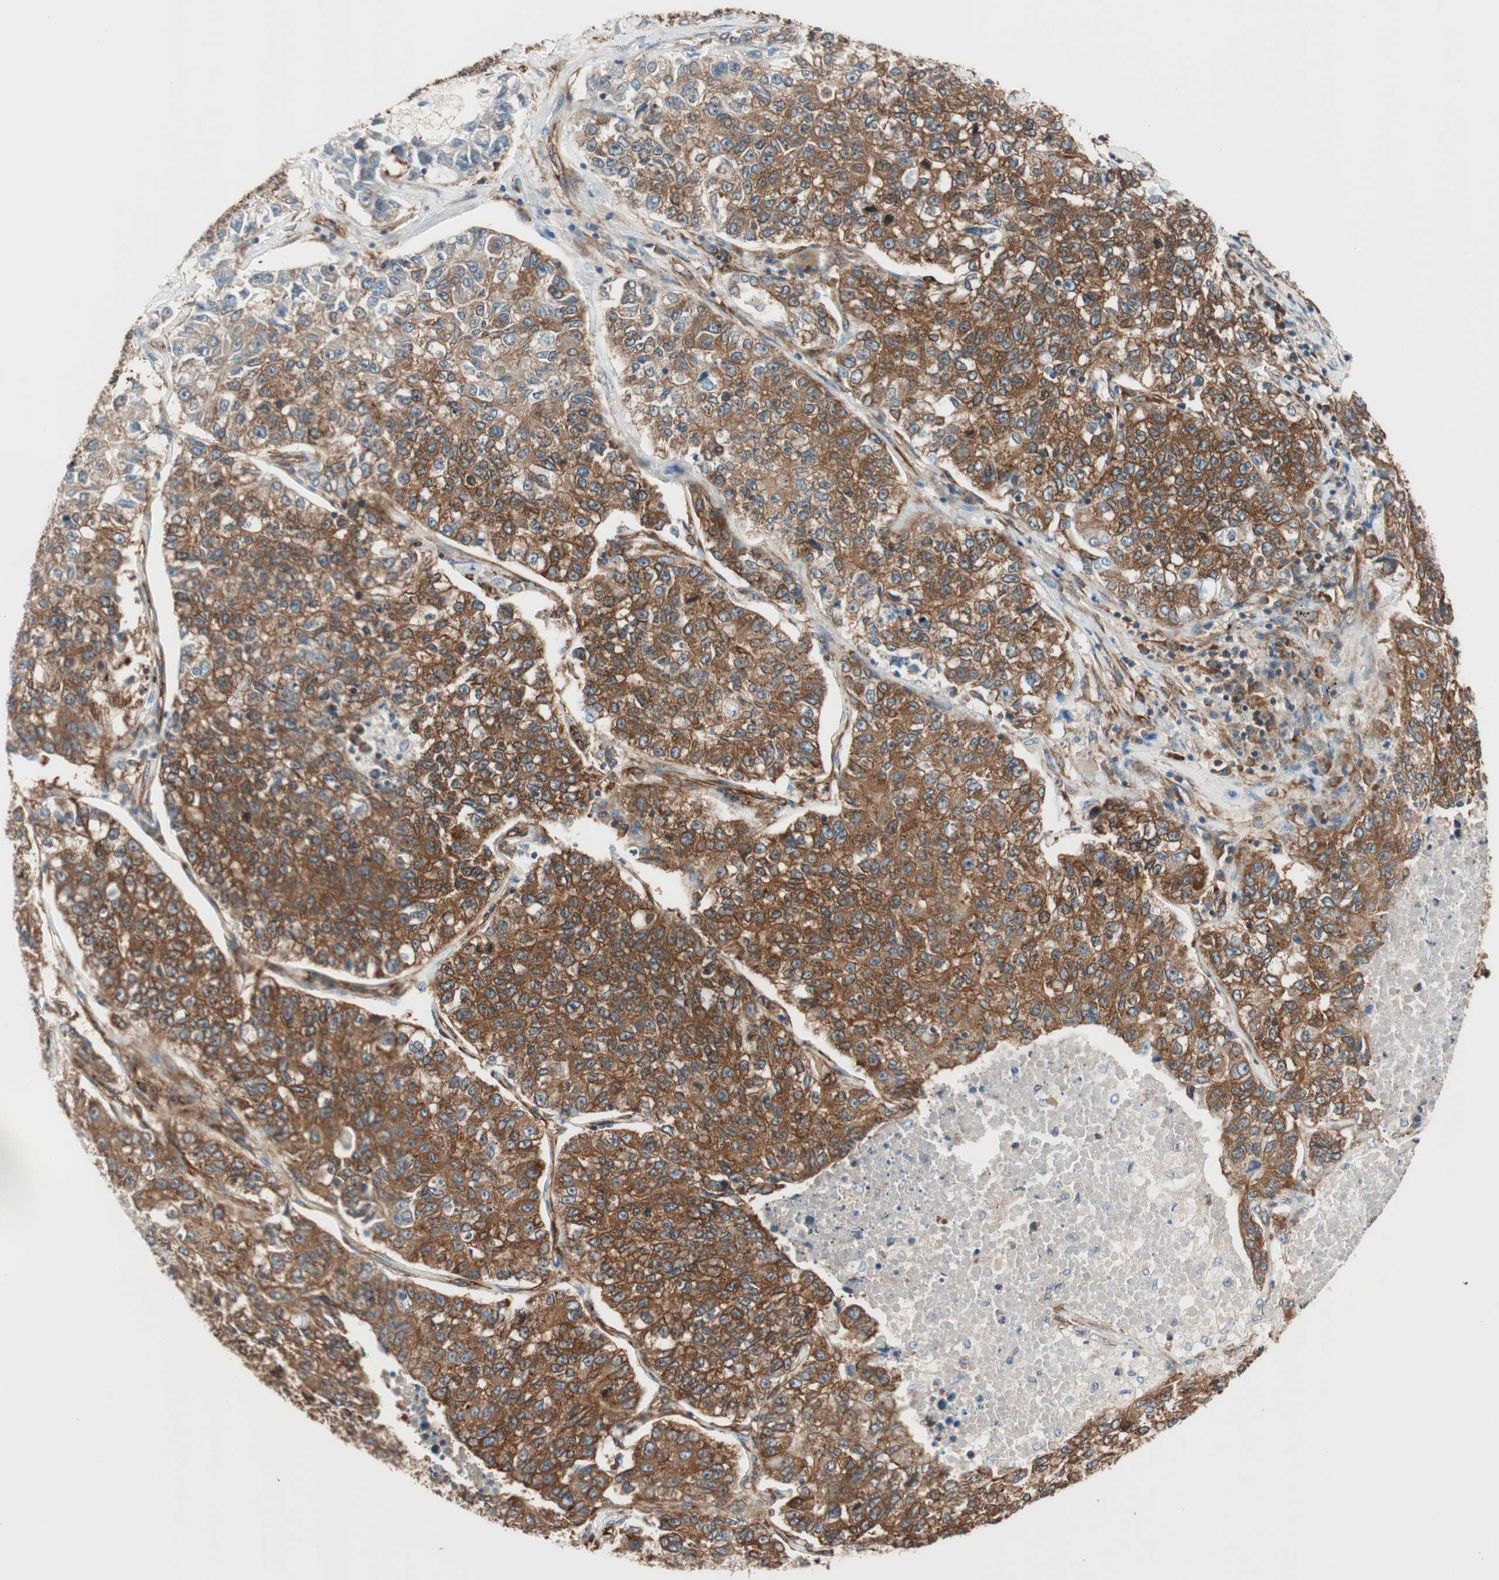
{"staining": {"intensity": "strong", "quantity": ">75%", "location": "cytoplasmic/membranous"}, "tissue": "lung cancer", "cell_type": "Tumor cells", "image_type": "cancer", "snomed": [{"axis": "morphology", "description": "Adenocarcinoma, NOS"}, {"axis": "topography", "description": "Lung"}], "caption": "Lung cancer (adenocarcinoma) tissue reveals strong cytoplasmic/membranous expression in approximately >75% of tumor cells", "gene": "WASL", "patient": {"sex": "male", "age": 49}}